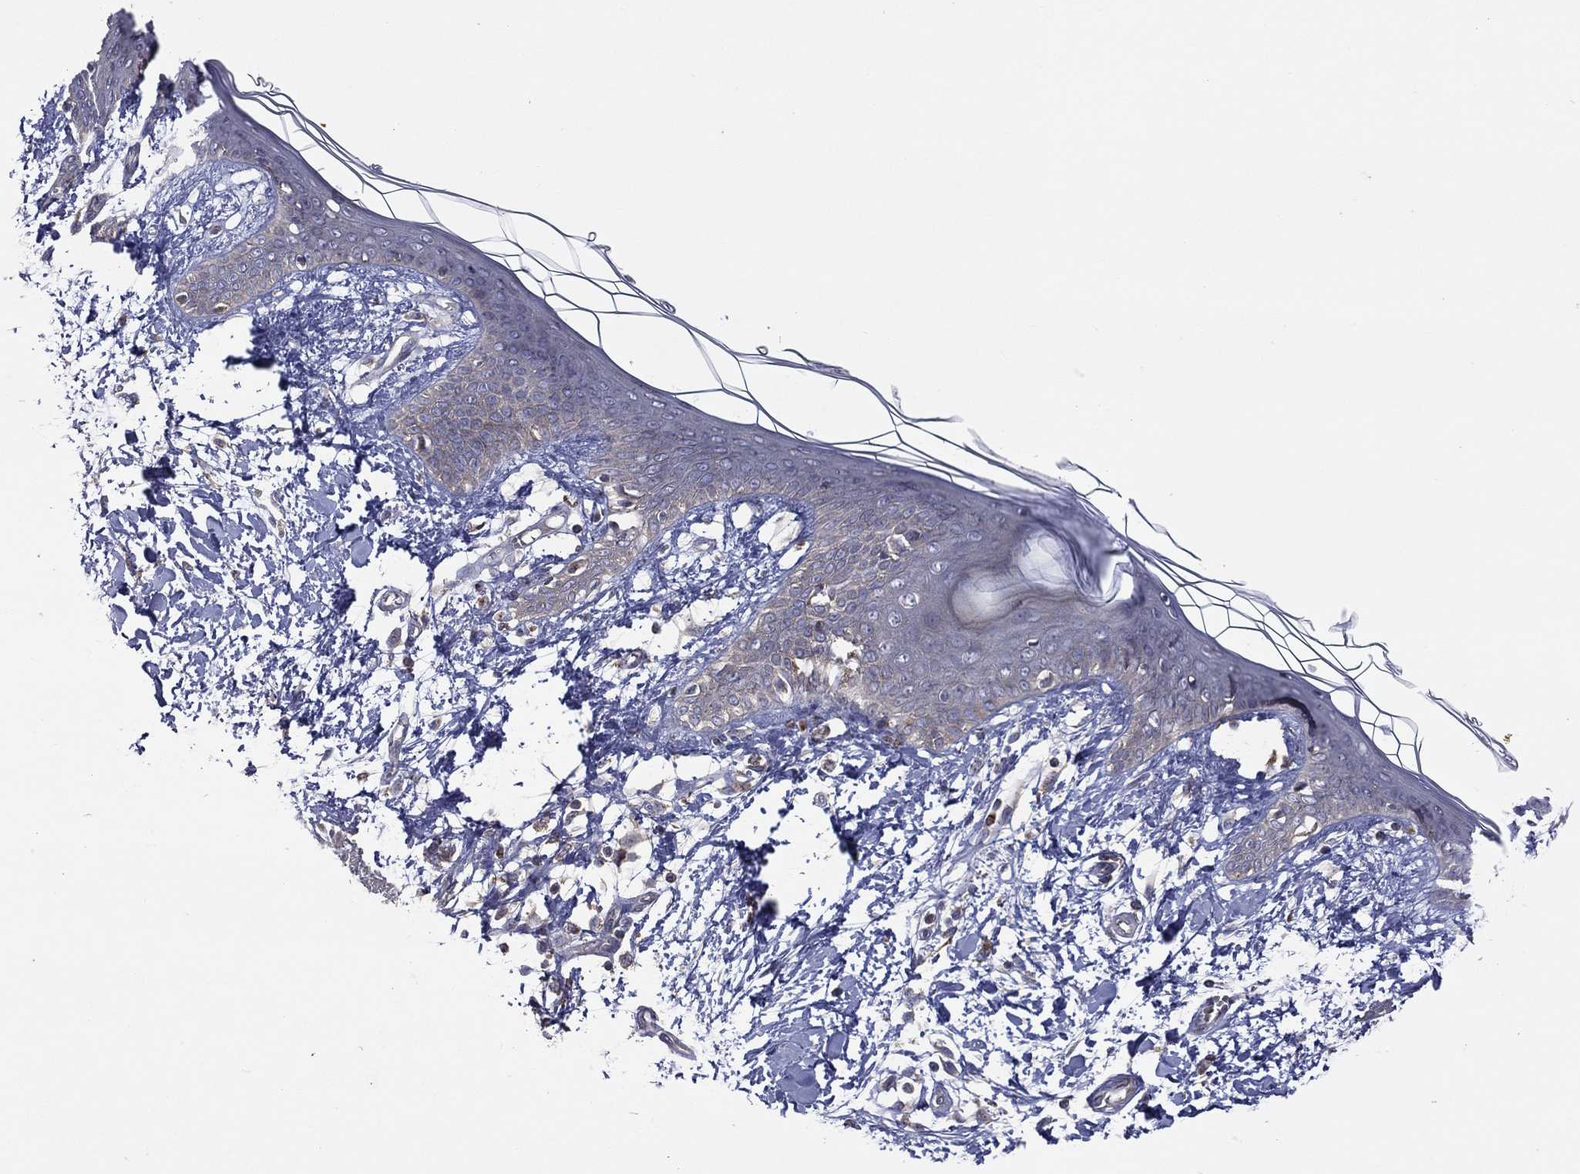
{"staining": {"intensity": "moderate", "quantity": "<25%", "location": "cytoplasmic/membranous"}, "tissue": "skin", "cell_type": "Fibroblasts", "image_type": "normal", "snomed": [{"axis": "morphology", "description": "Normal tissue, NOS"}, {"axis": "topography", "description": "Skin"}], "caption": "Immunohistochemistry (IHC) micrograph of benign human skin stained for a protein (brown), which reveals low levels of moderate cytoplasmic/membranous expression in about <25% of fibroblasts.", "gene": "STARD3", "patient": {"sex": "female", "age": 34}}